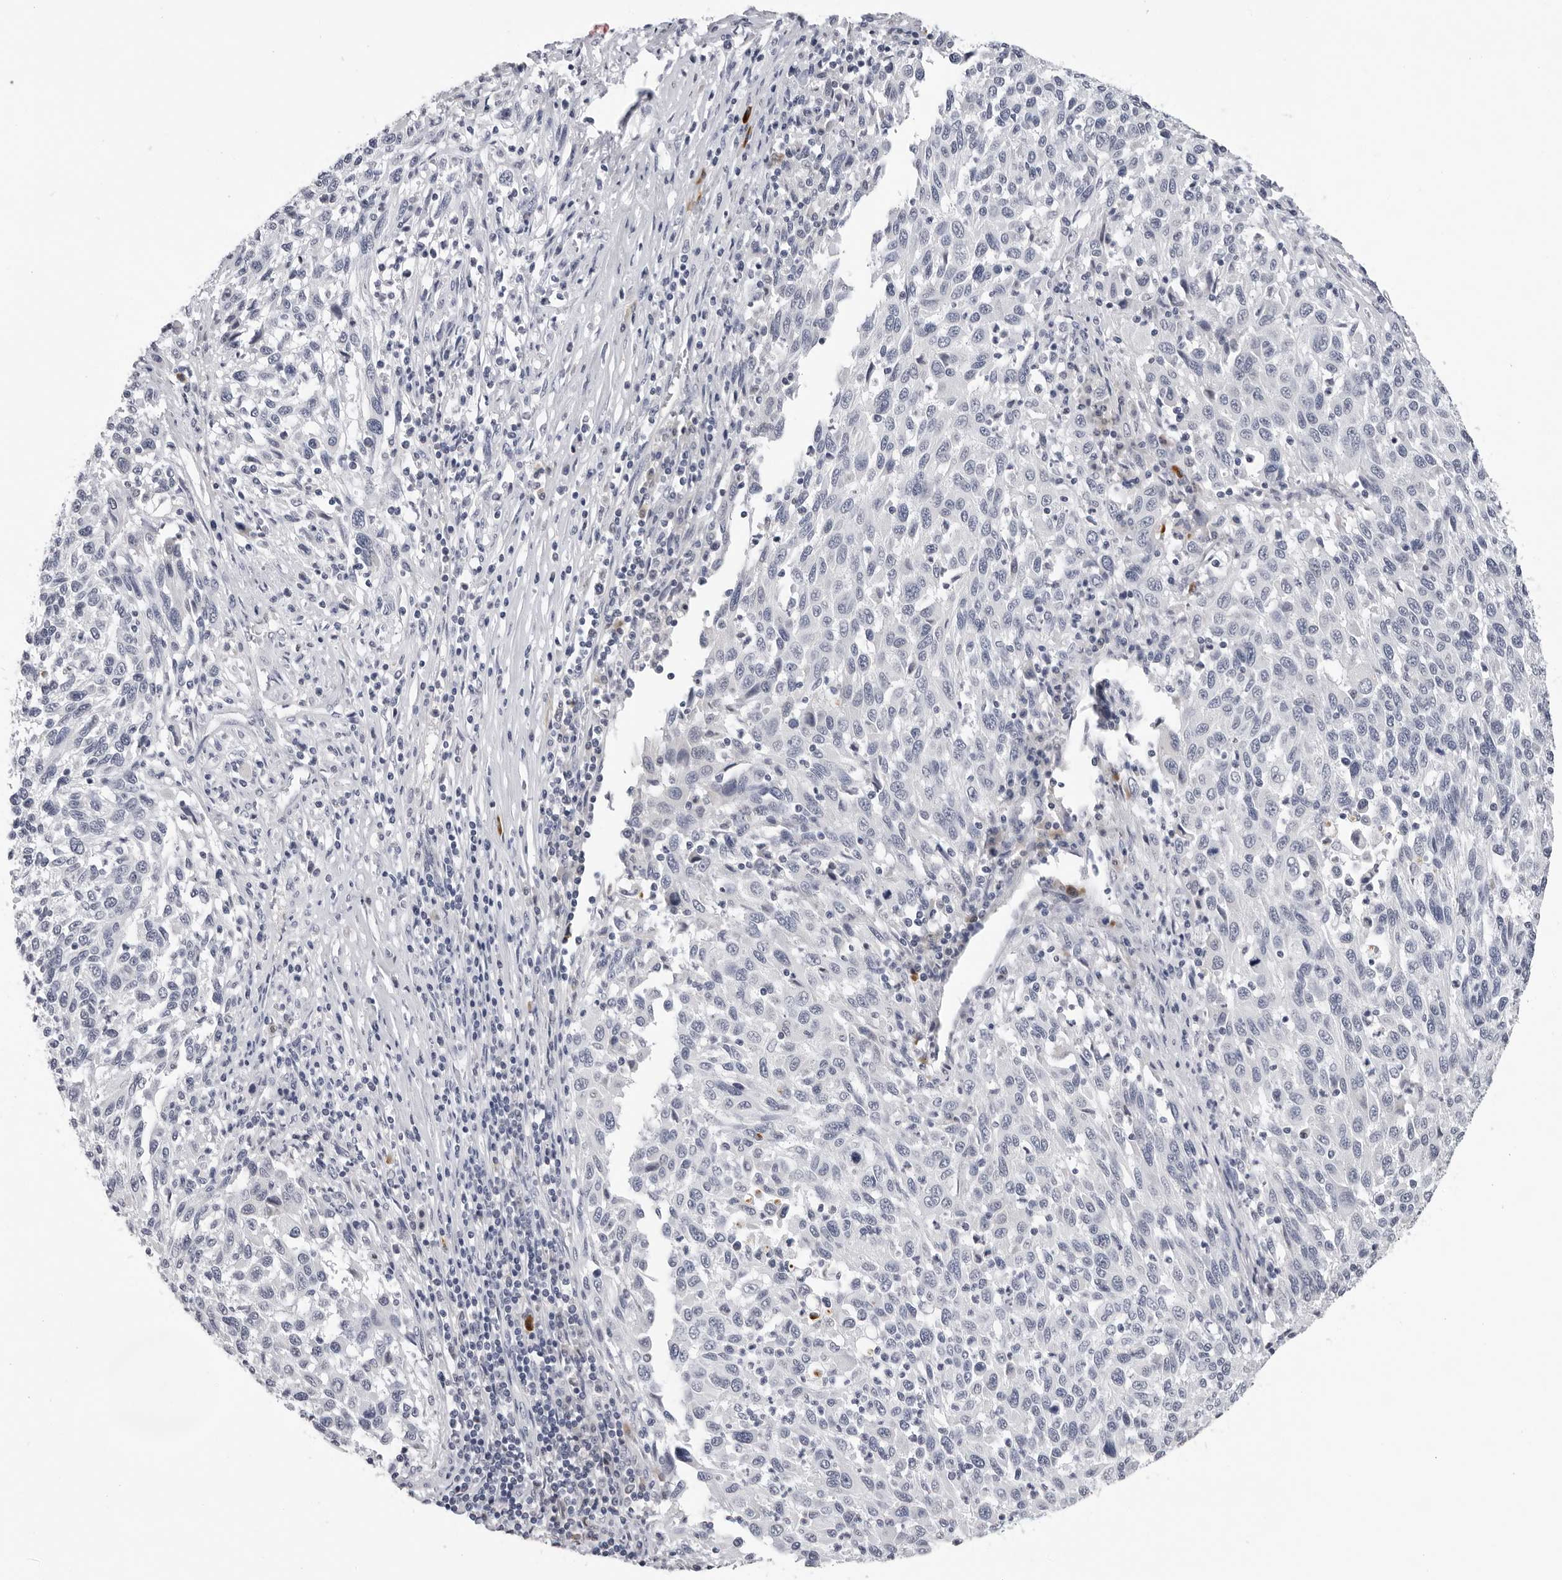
{"staining": {"intensity": "negative", "quantity": "none", "location": "none"}, "tissue": "melanoma", "cell_type": "Tumor cells", "image_type": "cancer", "snomed": [{"axis": "morphology", "description": "Malignant melanoma, Metastatic site"}, {"axis": "topography", "description": "Lymph node"}], "caption": "Histopathology image shows no significant protein positivity in tumor cells of melanoma.", "gene": "ZNF502", "patient": {"sex": "male", "age": 61}}